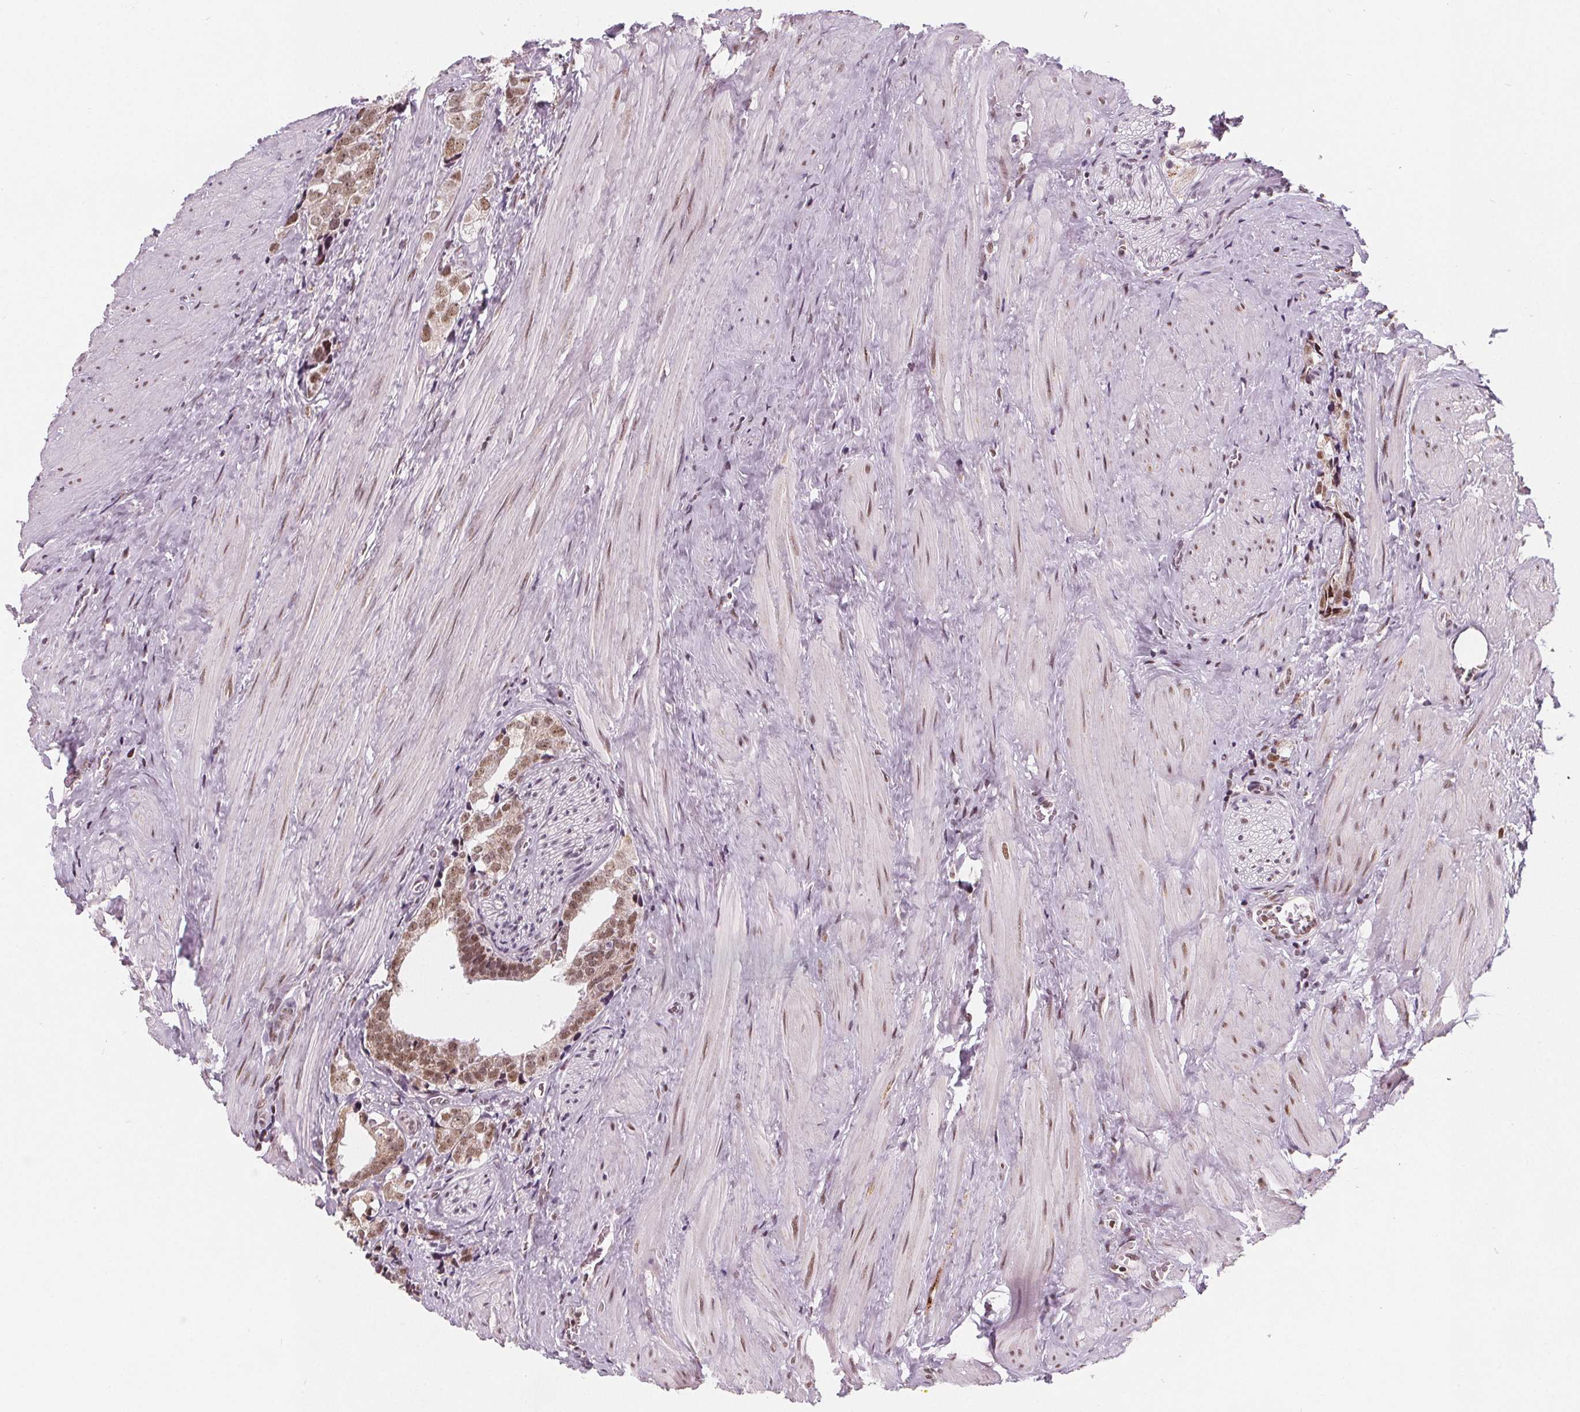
{"staining": {"intensity": "moderate", "quantity": "25%-75%", "location": "nuclear"}, "tissue": "prostate cancer", "cell_type": "Tumor cells", "image_type": "cancer", "snomed": [{"axis": "morphology", "description": "Adenocarcinoma, NOS"}, {"axis": "topography", "description": "Prostate and seminal vesicle, NOS"}], "caption": "Moderate nuclear staining is appreciated in about 25%-75% of tumor cells in prostate cancer. (IHC, brightfield microscopy, high magnification).", "gene": "DPM2", "patient": {"sex": "male", "age": 63}}